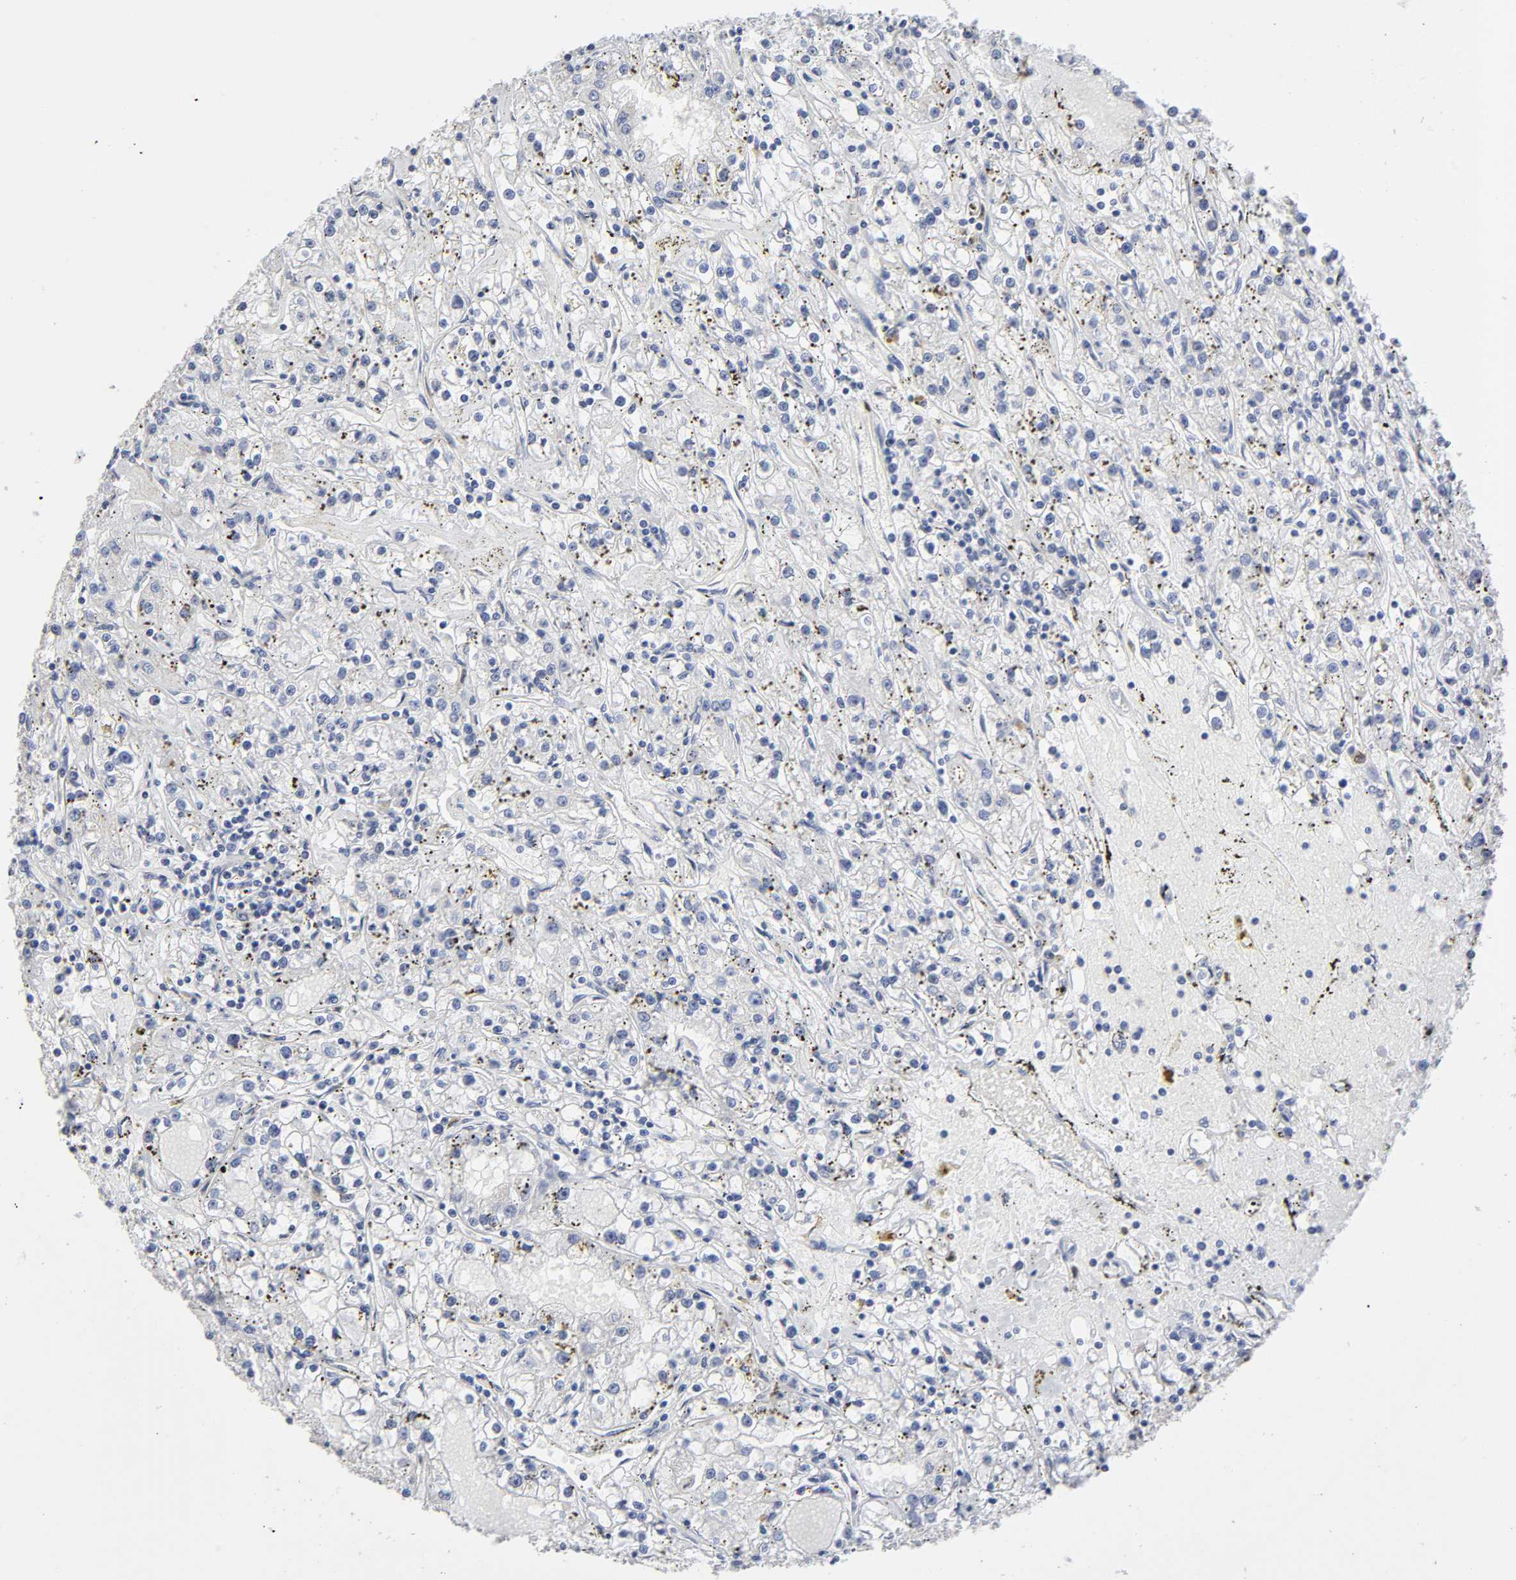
{"staining": {"intensity": "negative", "quantity": "none", "location": "none"}, "tissue": "renal cancer", "cell_type": "Tumor cells", "image_type": "cancer", "snomed": [{"axis": "morphology", "description": "Adenocarcinoma, NOS"}, {"axis": "topography", "description": "Kidney"}], "caption": "Adenocarcinoma (renal) was stained to show a protein in brown. There is no significant staining in tumor cells.", "gene": "CASP9", "patient": {"sex": "male", "age": 56}}